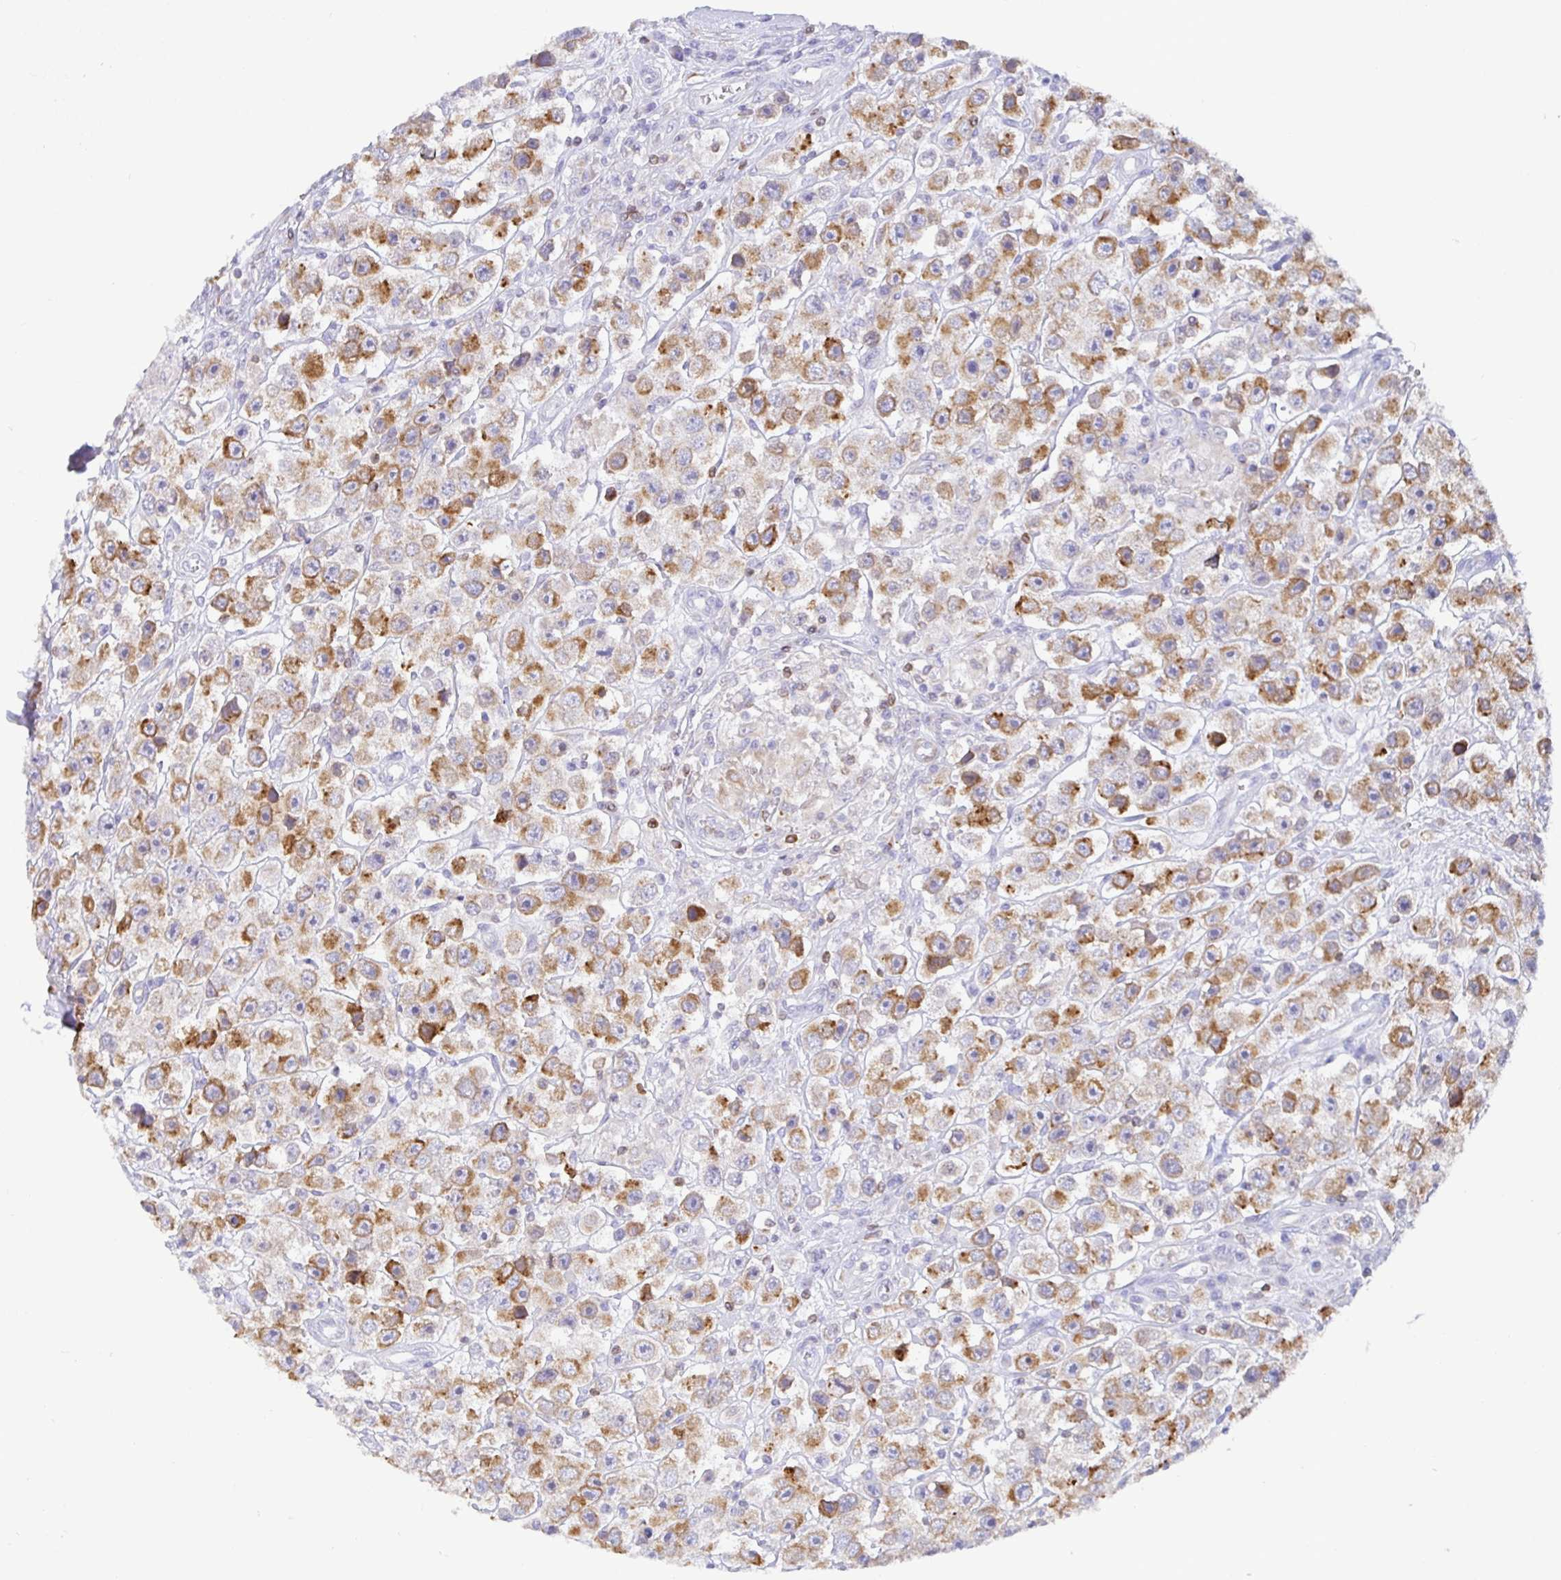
{"staining": {"intensity": "strong", "quantity": "25%-75%", "location": "cytoplasmic/membranous"}, "tissue": "testis cancer", "cell_type": "Tumor cells", "image_type": "cancer", "snomed": [{"axis": "morphology", "description": "Seminoma, NOS"}, {"axis": "topography", "description": "Testis"}], "caption": "Strong cytoplasmic/membranous staining is present in about 25%-75% of tumor cells in testis cancer.", "gene": "TP53I11", "patient": {"sex": "male", "age": 45}}